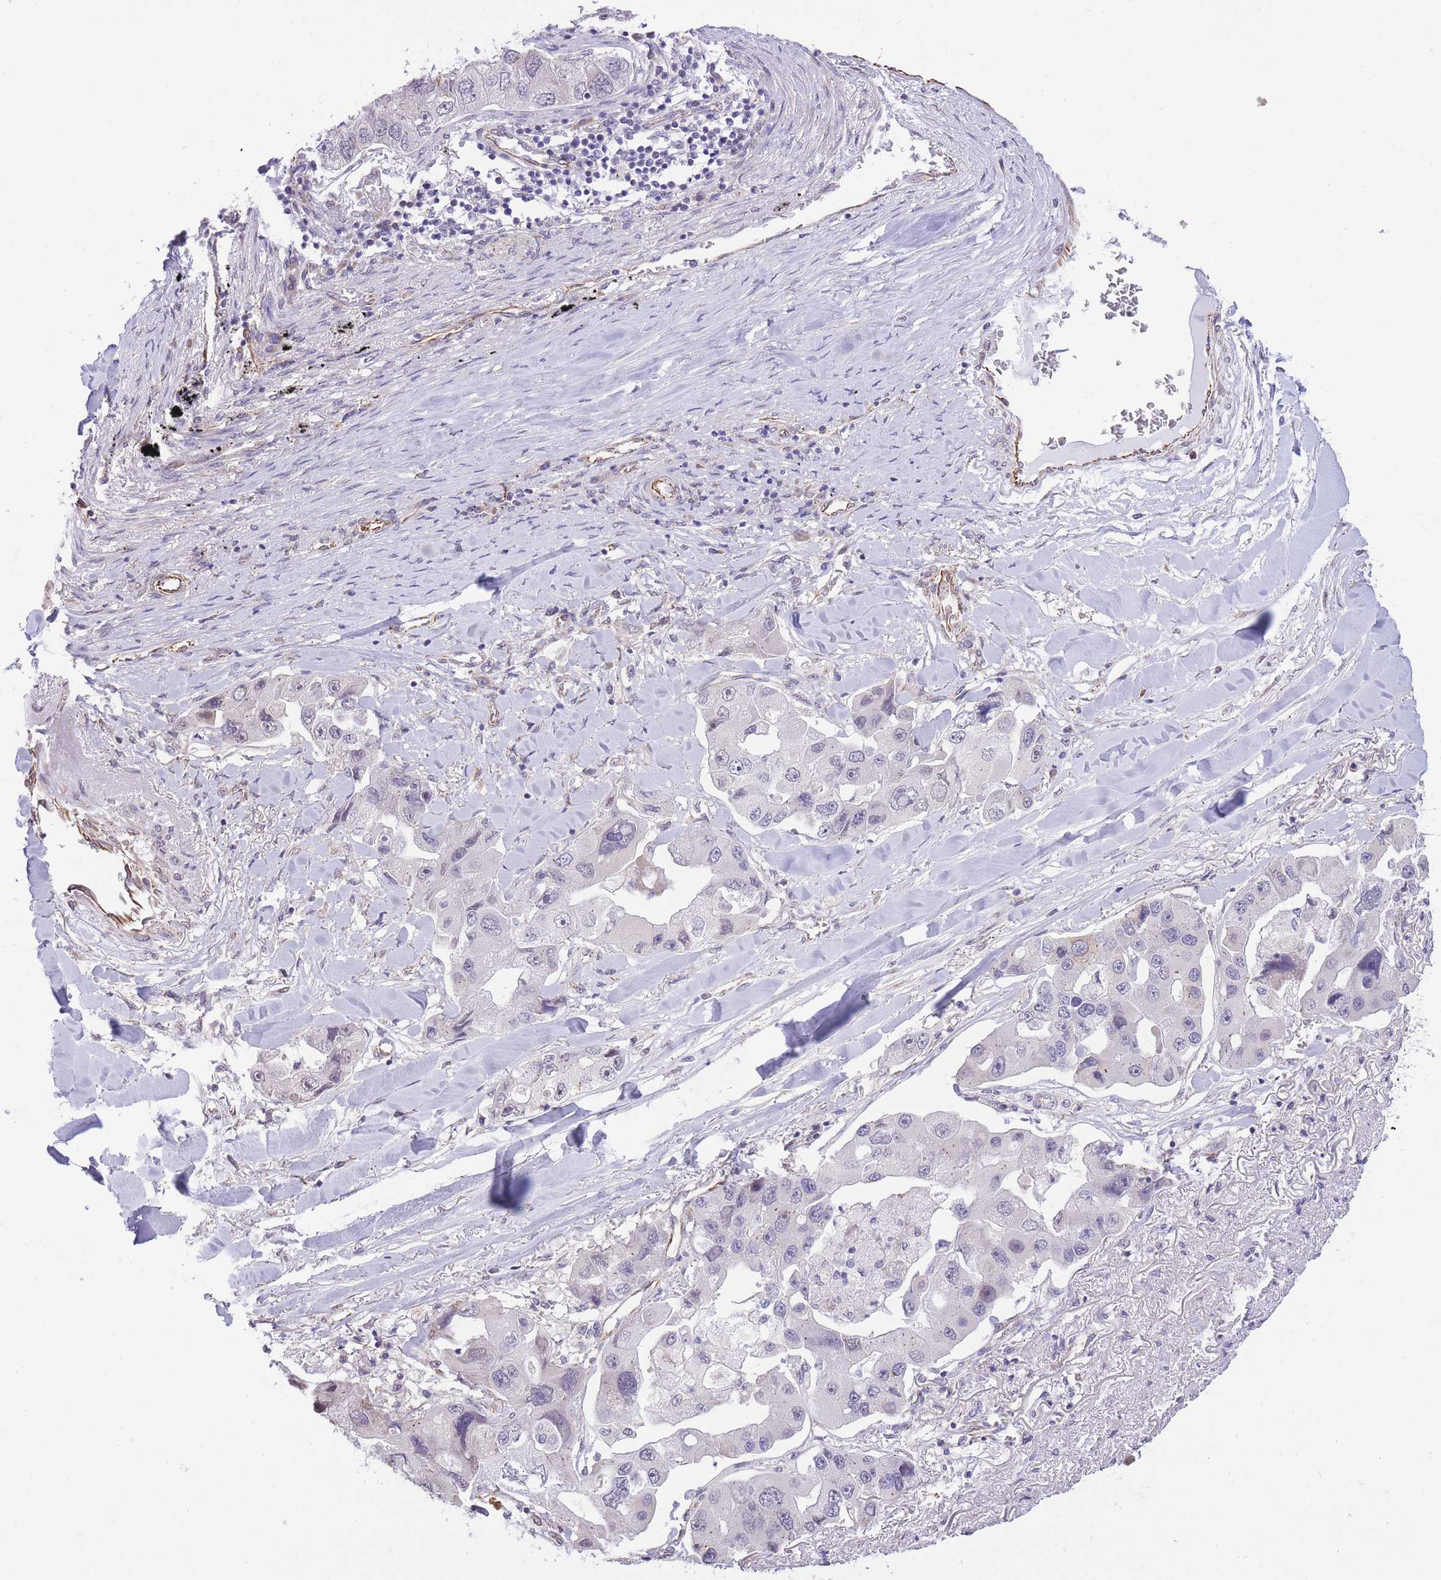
{"staining": {"intensity": "negative", "quantity": "none", "location": "none"}, "tissue": "lung cancer", "cell_type": "Tumor cells", "image_type": "cancer", "snomed": [{"axis": "morphology", "description": "Adenocarcinoma, NOS"}, {"axis": "topography", "description": "Lung"}], "caption": "This is an IHC image of lung cancer. There is no positivity in tumor cells.", "gene": "PSG8", "patient": {"sex": "female", "age": 54}}